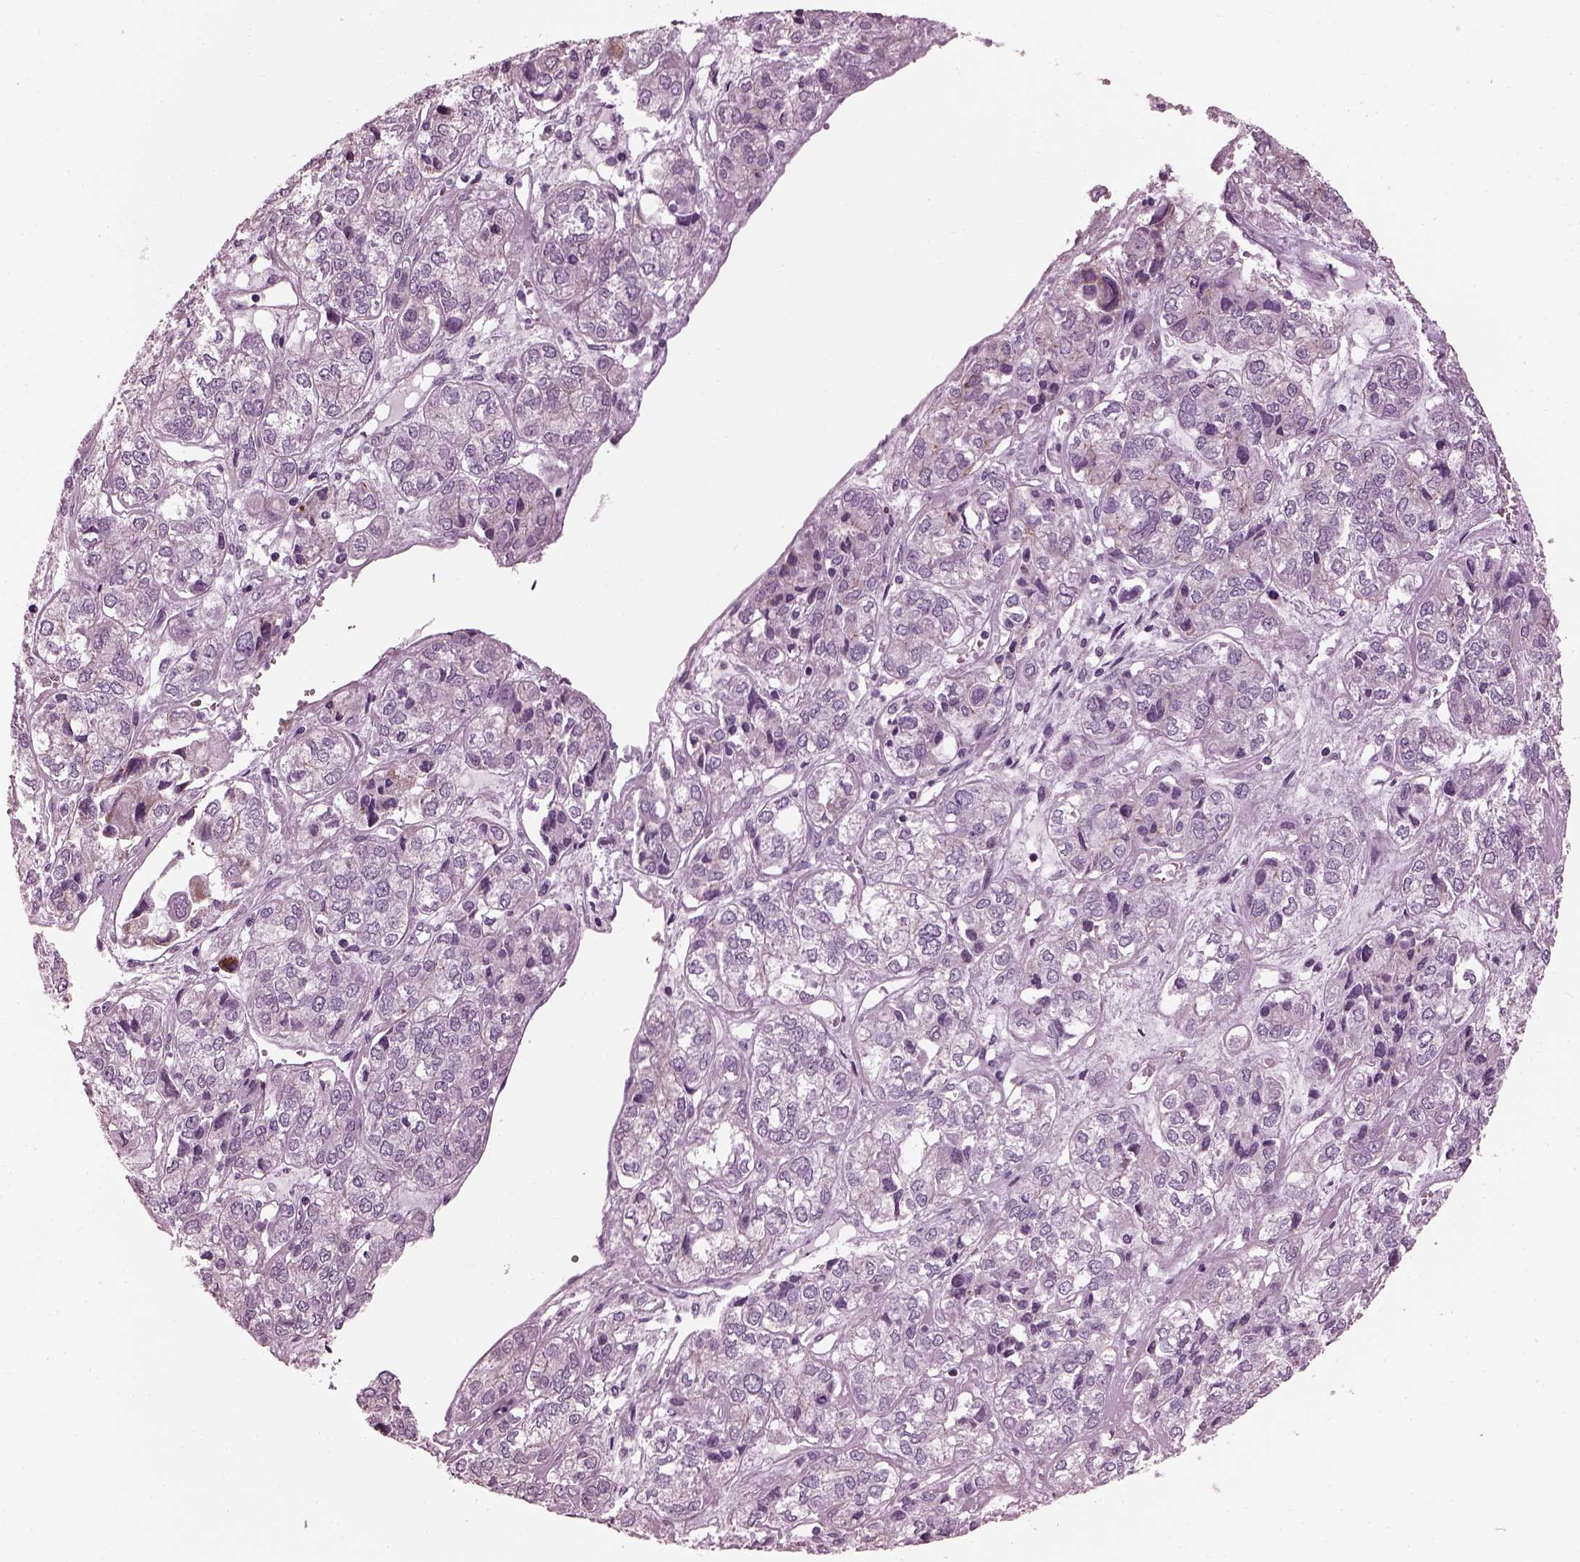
{"staining": {"intensity": "negative", "quantity": "none", "location": "none"}, "tissue": "ovarian cancer", "cell_type": "Tumor cells", "image_type": "cancer", "snomed": [{"axis": "morphology", "description": "Carcinoma, endometroid"}, {"axis": "topography", "description": "Ovary"}], "caption": "Ovarian cancer (endometroid carcinoma) was stained to show a protein in brown. There is no significant positivity in tumor cells. The staining was performed using DAB (3,3'-diaminobenzidine) to visualize the protein expression in brown, while the nuclei were stained in blue with hematoxylin (Magnification: 20x).", "gene": "BFSP1", "patient": {"sex": "female", "age": 64}}